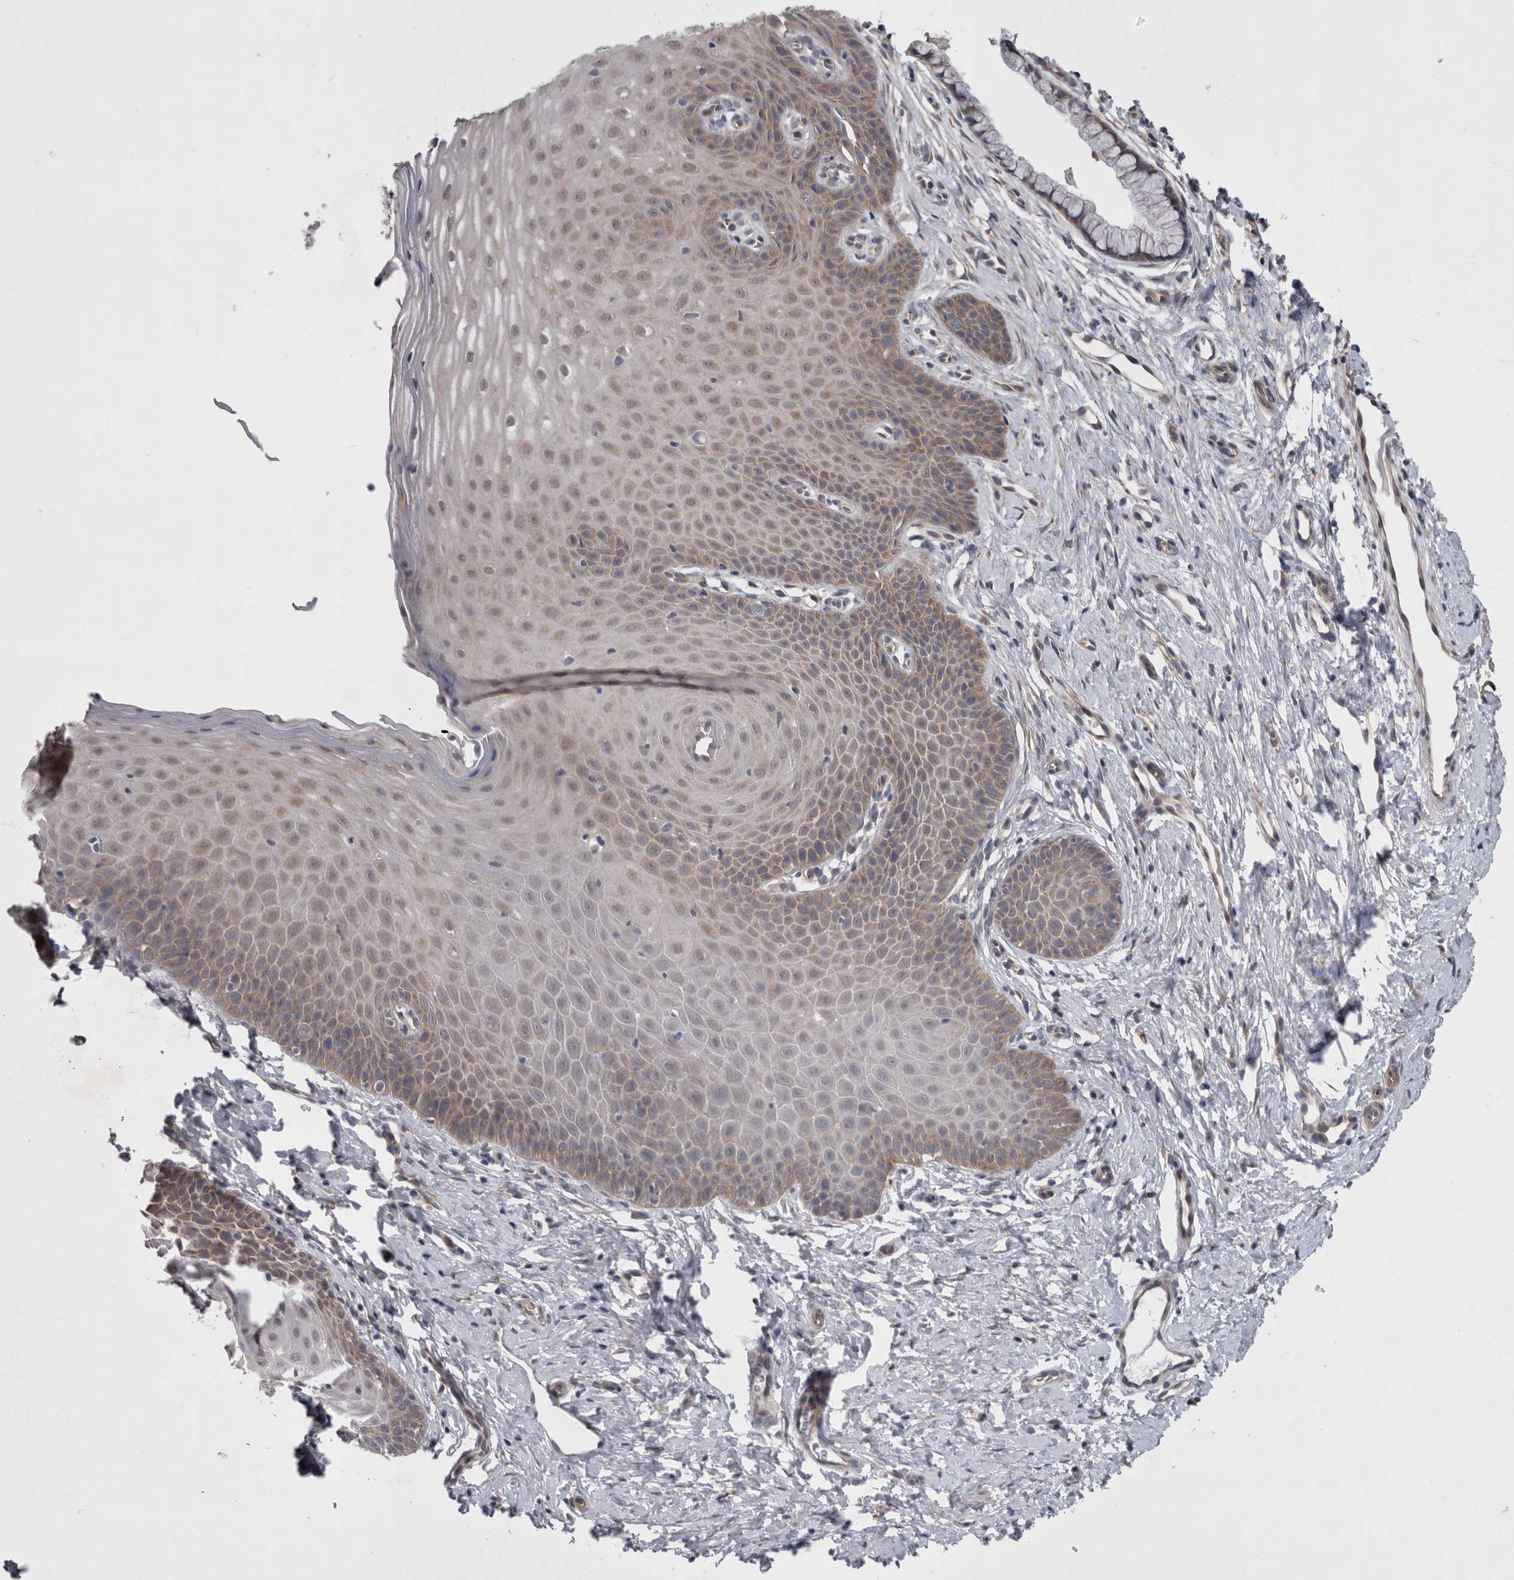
{"staining": {"intensity": "weak", "quantity": "<25%", "location": "cytoplasmic/membranous"}, "tissue": "cervix", "cell_type": "Glandular cells", "image_type": "normal", "snomed": [{"axis": "morphology", "description": "Normal tissue, NOS"}, {"axis": "topography", "description": "Cervix"}], "caption": "Immunohistochemistry of normal human cervix shows no positivity in glandular cells.", "gene": "DDX6", "patient": {"sex": "female", "age": 36}}